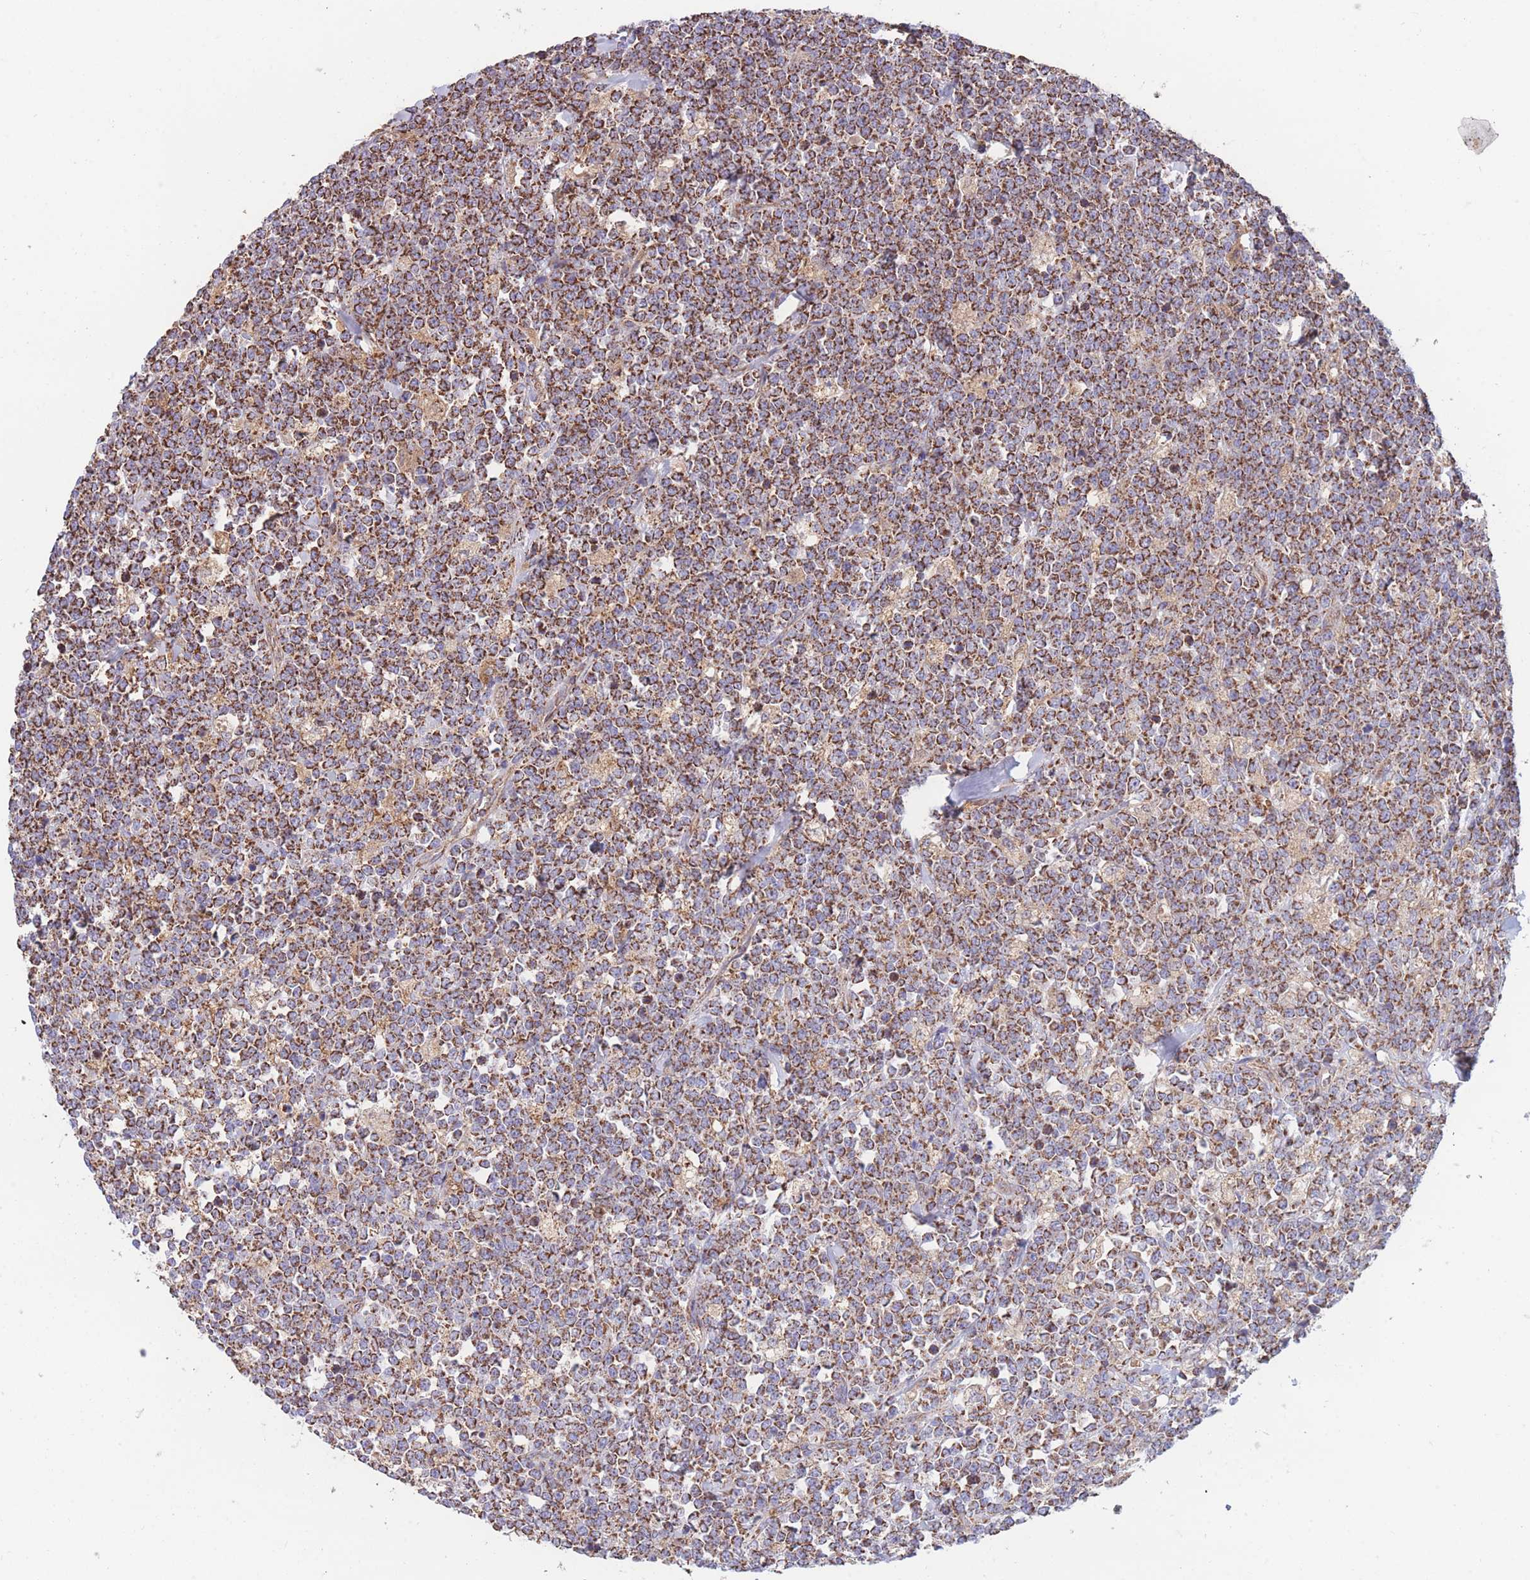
{"staining": {"intensity": "moderate", "quantity": ">75%", "location": "cytoplasmic/membranous"}, "tissue": "lymphoma", "cell_type": "Tumor cells", "image_type": "cancer", "snomed": [{"axis": "morphology", "description": "Malignant lymphoma, non-Hodgkin's type, High grade"}, {"axis": "topography", "description": "Small intestine"}], "caption": "A brown stain shows moderate cytoplasmic/membranous staining of a protein in lymphoma tumor cells.", "gene": "FKBP8", "patient": {"sex": "male", "age": 8}}